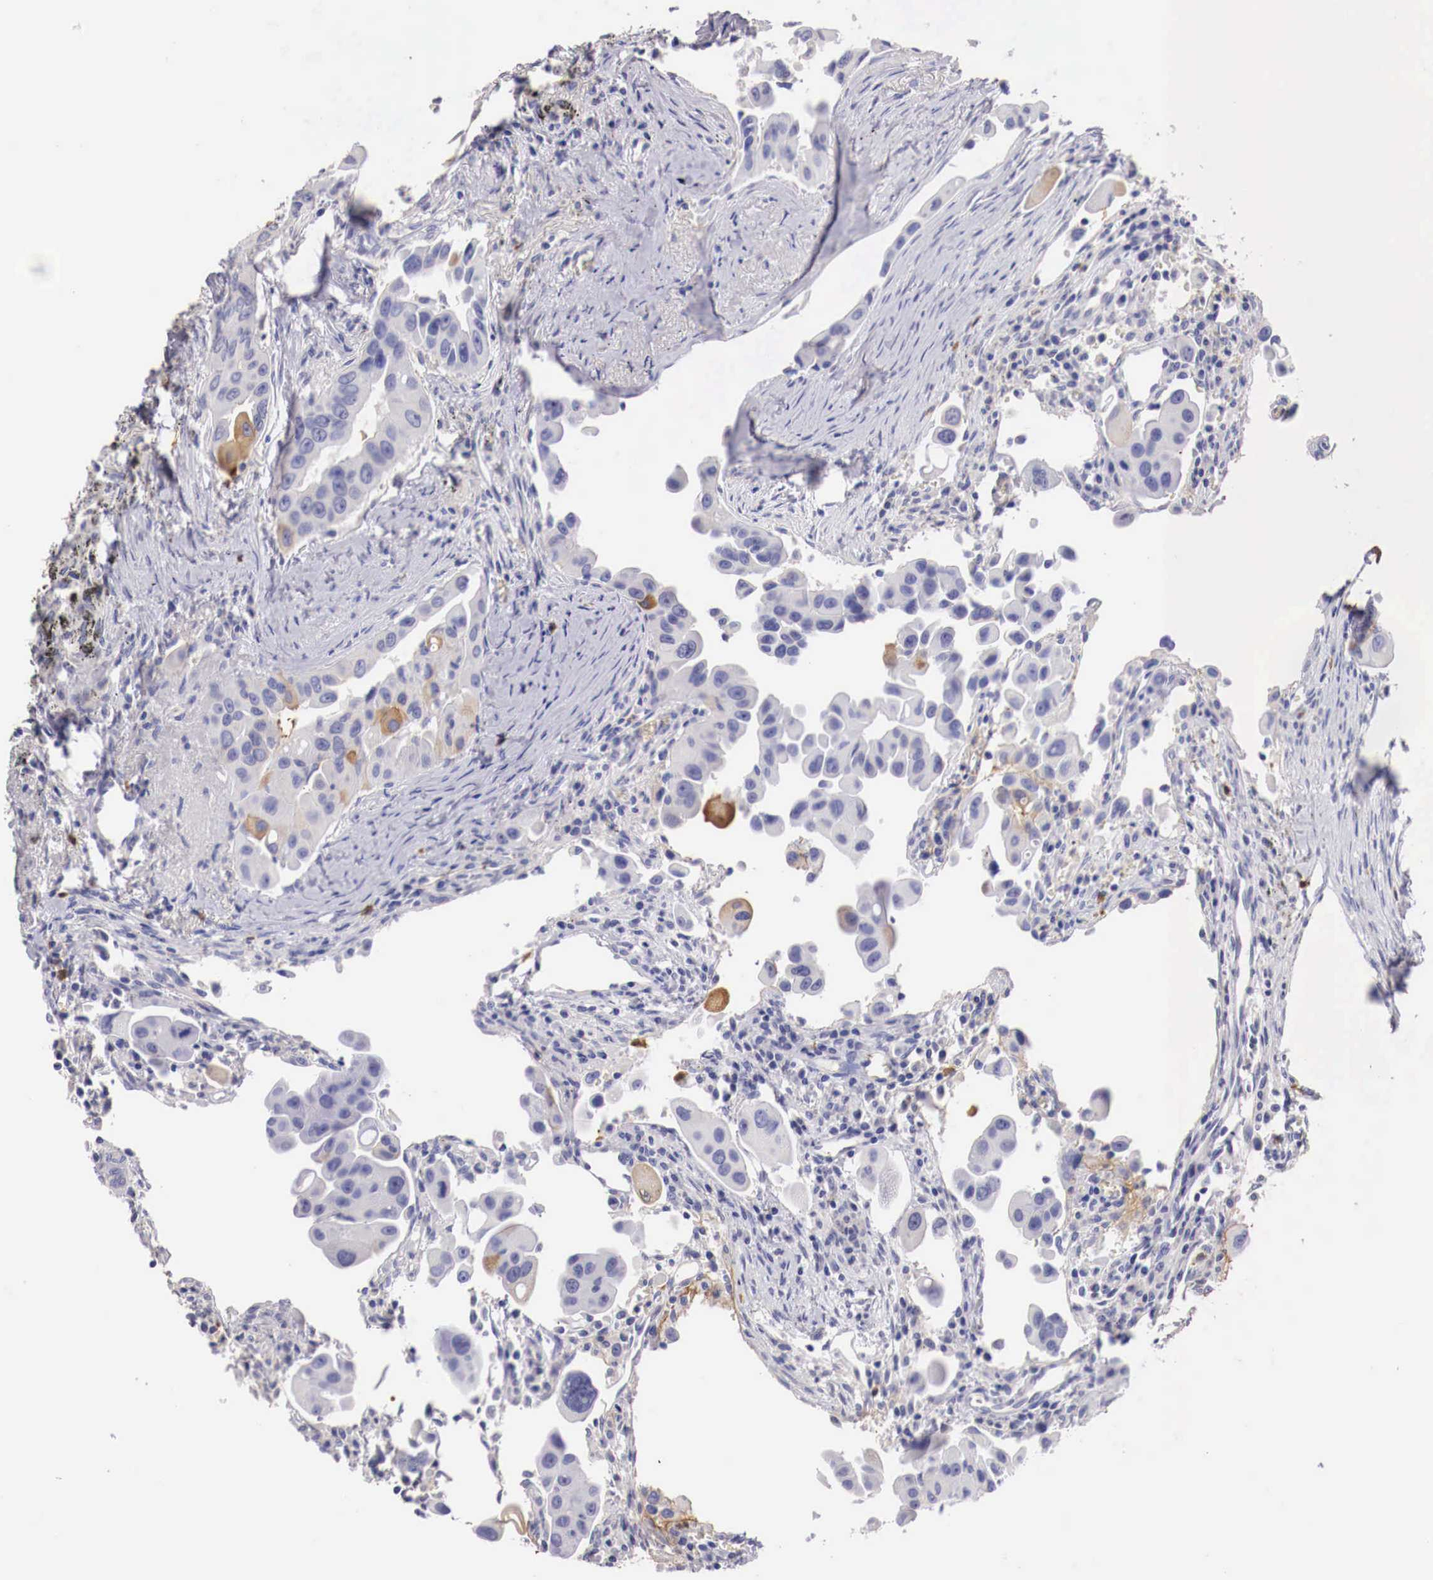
{"staining": {"intensity": "moderate", "quantity": "<25%", "location": "cytoplasmic/membranous"}, "tissue": "lung cancer", "cell_type": "Tumor cells", "image_type": "cancer", "snomed": [{"axis": "morphology", "description": "Adenocarcinoma, NOS"}, {"axis": "topography", "description": "Lung"}], "caption": "Adenocarcinoma (lung) stained with DAB (3,3'-diaminobenzidine) IHC shows low levels of moderate cytoplasmic/membranous staining in about <25% of tumor cells. (brown staining indicates protein expression, while blue staining denotes nuclei).", "gene": "PITPNA", "patient": {"sex": "male", "age": 68}}